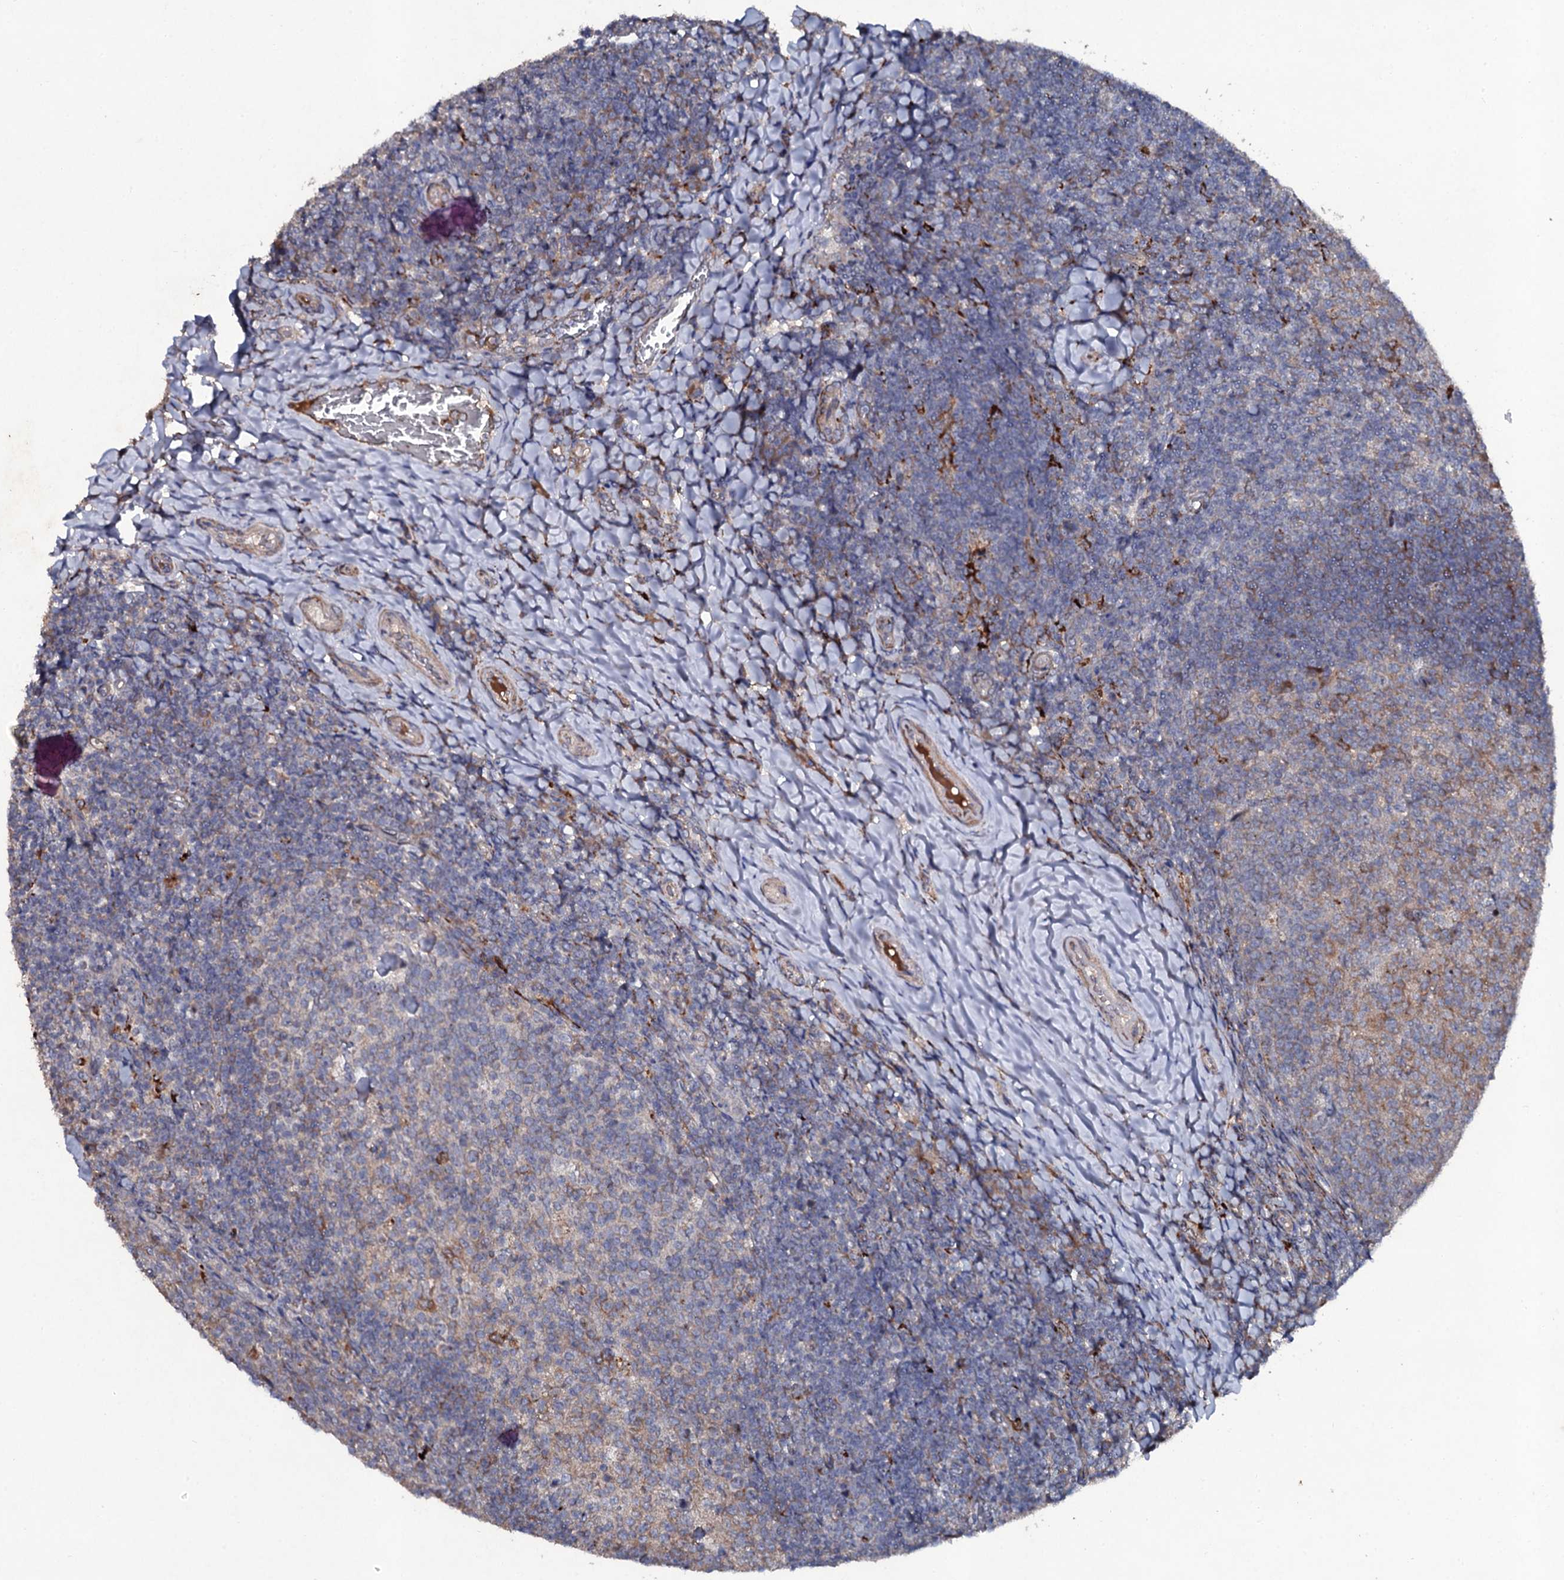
{"staining": {"intensity": "moderate", "quantity": "<25%", "location": "cytoplasmic/membranous"}, "tissue": "tonsil", "cell_type": "Germinal center cells", "image_type": "normal", "snomed": [{"axis": "morphology", "description": "Normal tissue, NOS"}, {"axis": "topography", "description": "Tonsil"}], "caption": "Tonsil stained with a protein marker shows moderate staining in germinal center cells.", "gene": "LRRC28", "patient": {"sex": "female", "age": 10}}